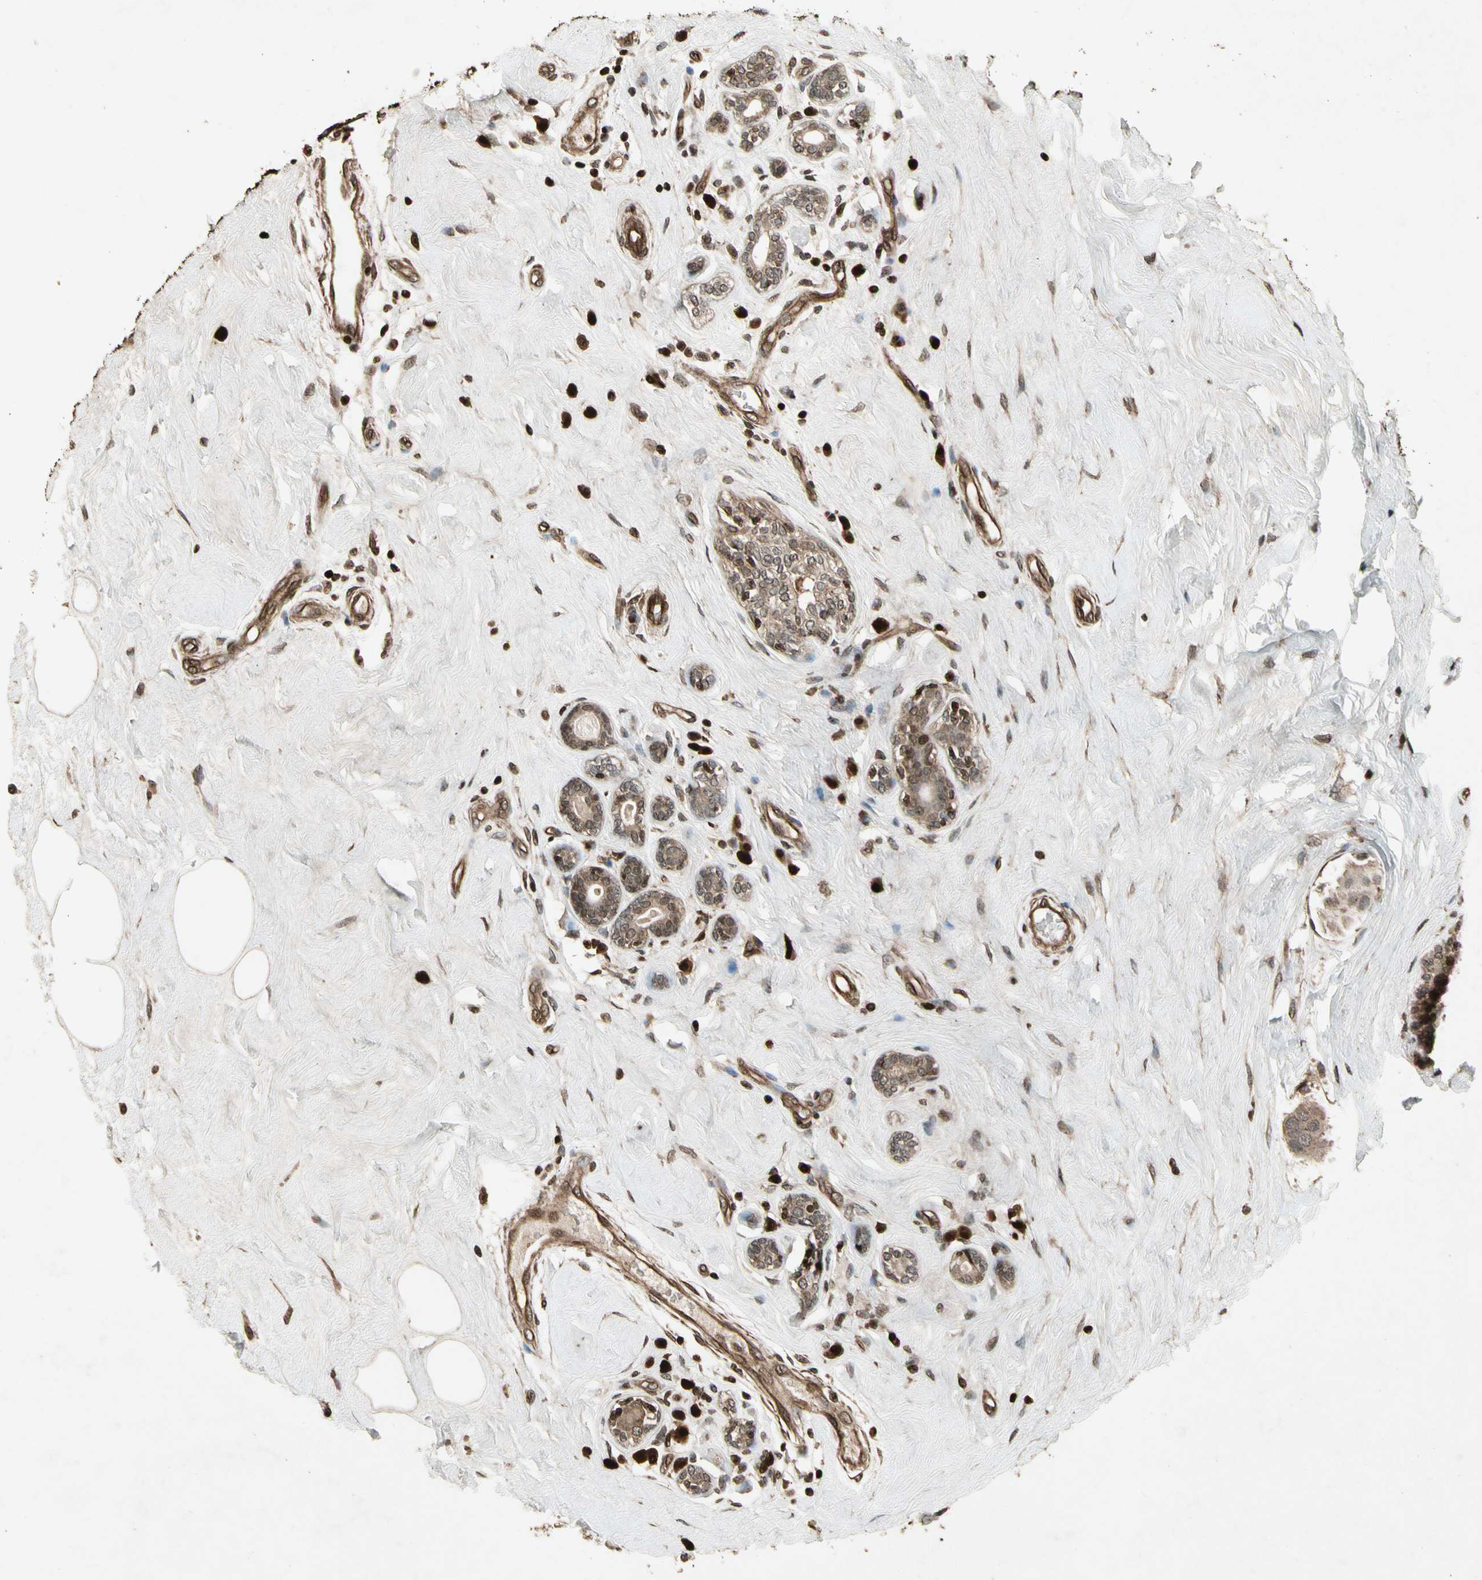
{"staining": {"intensity": "moderate", "quantity": ">75%", "location": "cytoplasmic/membranous"}, "tissue": "breast cancer", "cell_type": "Tumor cells", "image_type": "cancer", "snomed": [{"axis": "morphology", "description": "Normal tissue, NOS"}, {"axis": "morphology", "description": "Duct carcinoma"}, {"axis": "topography", "description": "Breast"}], "caption": "Immunohistochemical staining of breast intraductal carcinoma shows medium levels of moderate cytoplasmic/membranous protein positivity in about >75% of tumor cells.", "gene": "GLRX", "patient": {"sex": "female", "age": 39}}